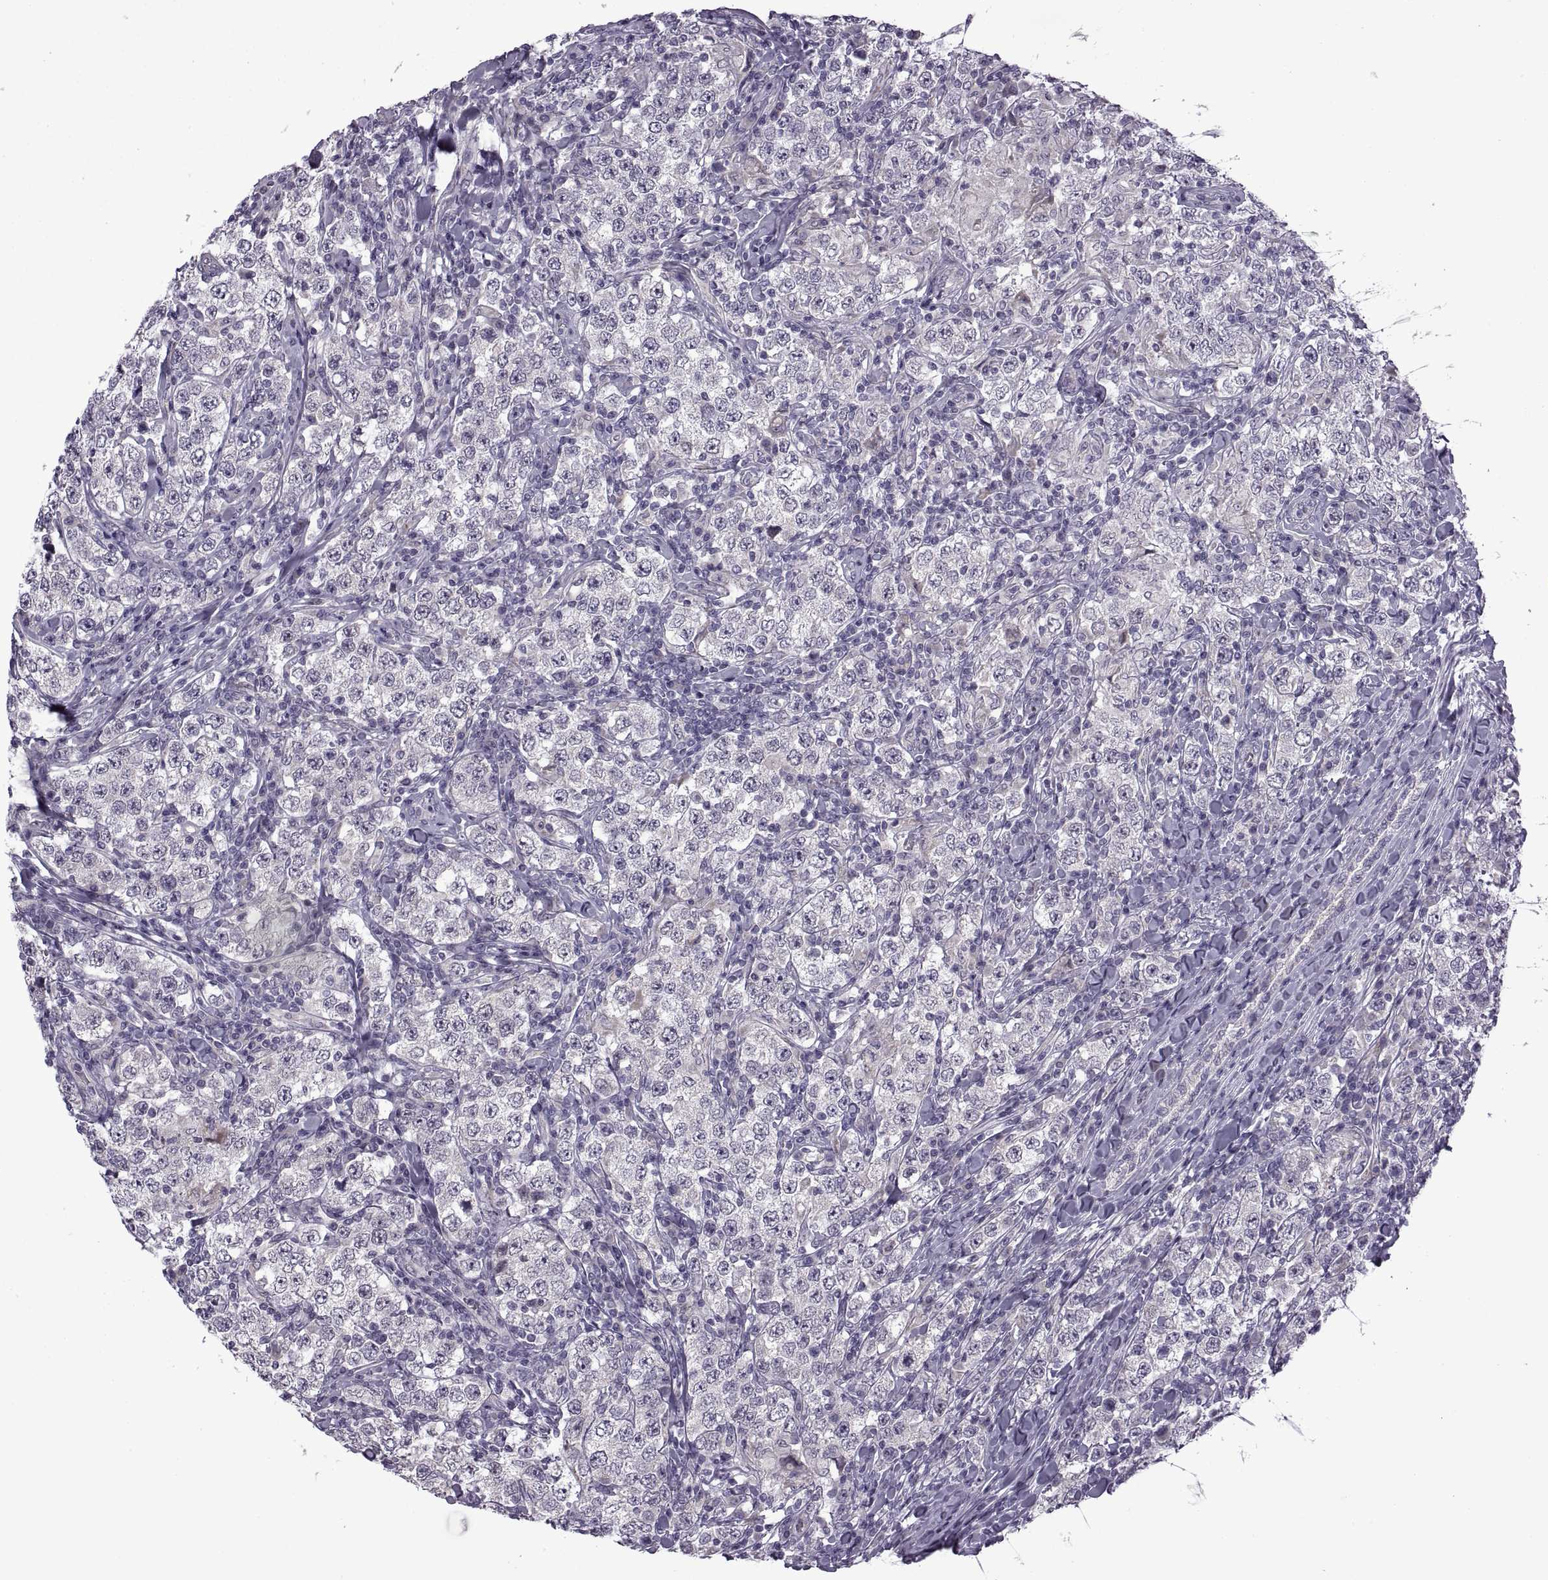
{"staining": {"intensity": "negative", "quantity": "none", "location": "none"}, "tissue": "testis cancer", "cell_type": "Tumor cells", "image_type": "cancer", "snomed": [{"axis": "morphology", "description": "Seminoma, NOS"}, {"axis": "morphology", "description": "Carcinoma, Embryonal, NOS"}, {"axis": "topography", "description": "Testis"}], "caption": "Tumor cells show no significant expression in testis cancer.", "gene": "RIPK4", "patient": {"sex": "male", "age": 41}}